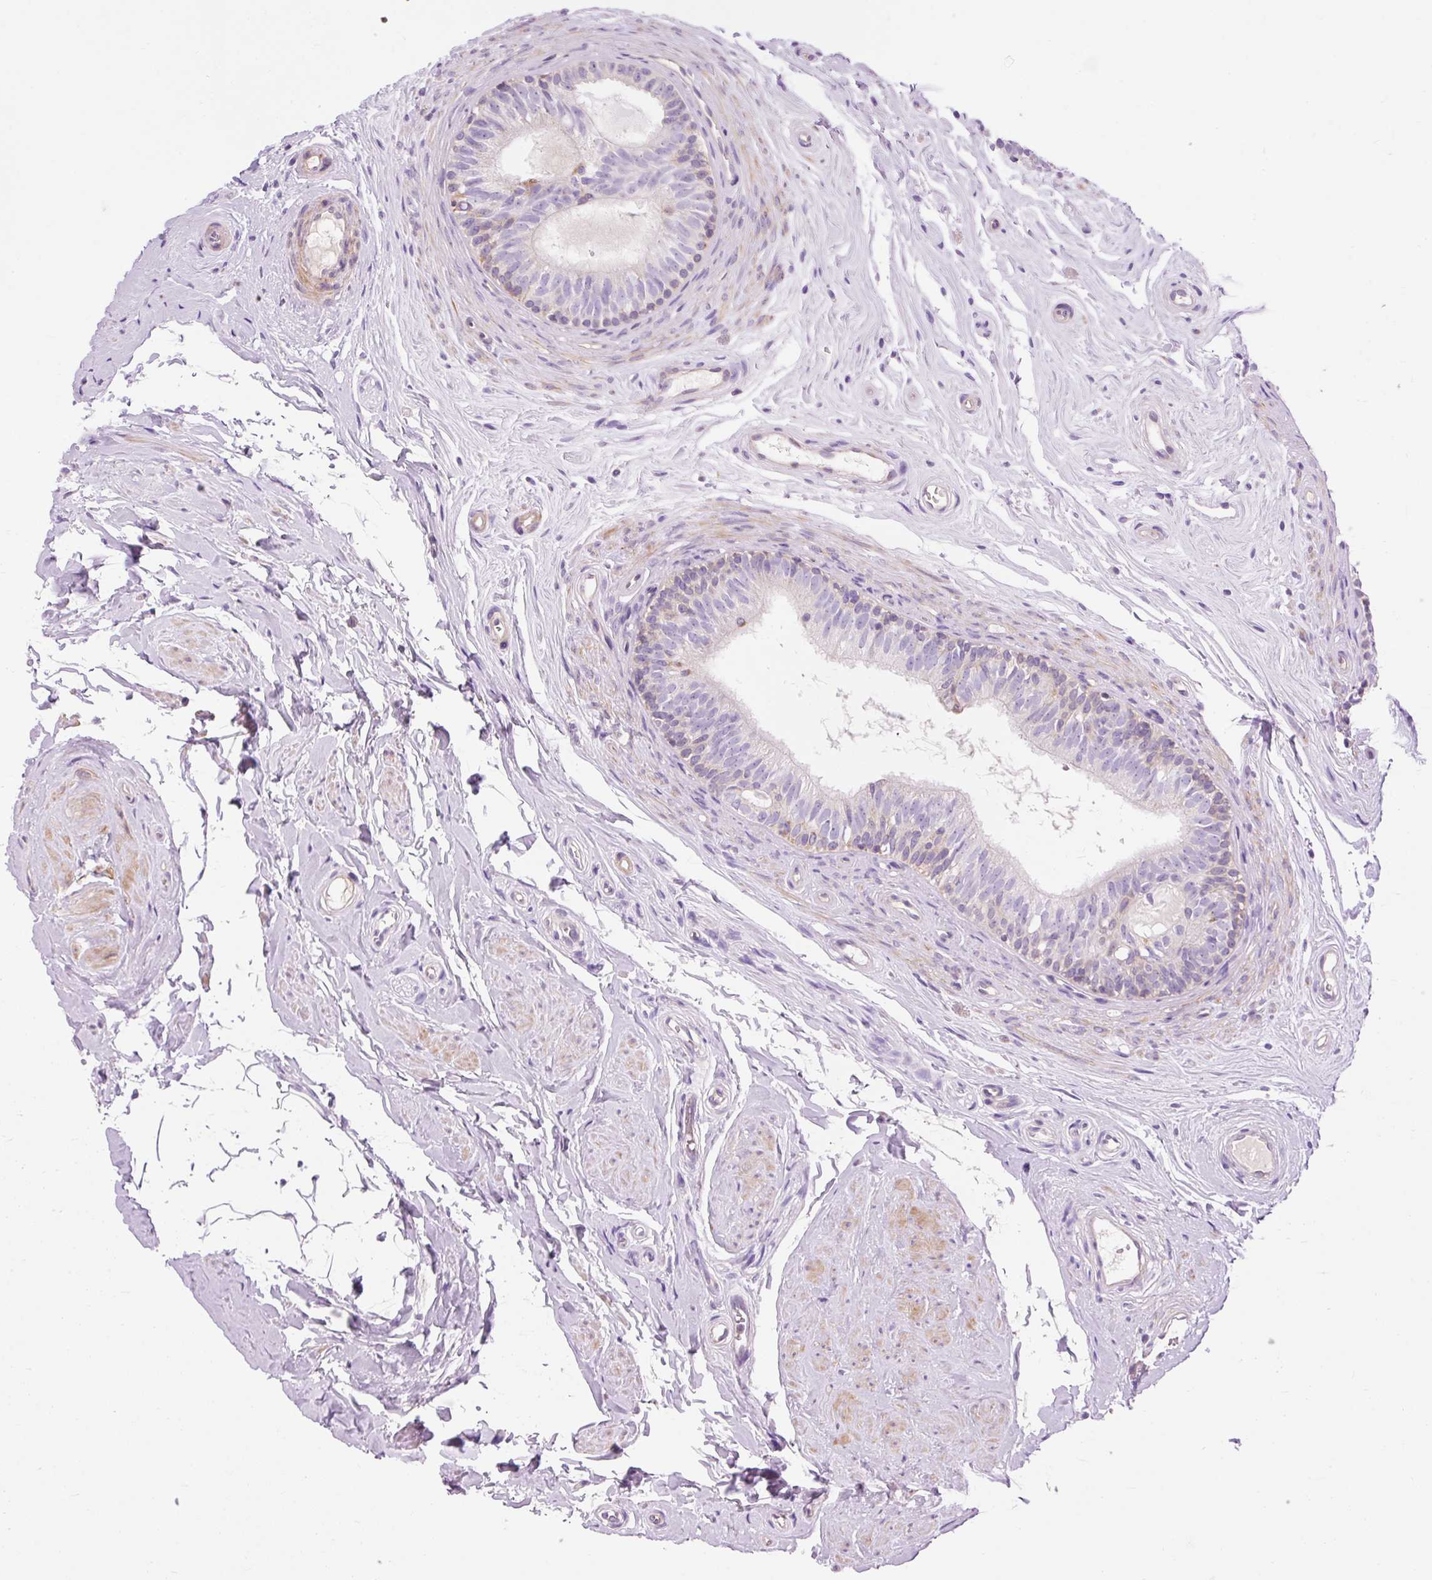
{"staining": {"intensity": "negative", "quantity": "none", "location": "none"}, "tissue": "epididymis", "cell_type": "Glandular cells", "image_type": "normal", "snomed": [{"axis": "morphology", "description": "Normal tissue, NOS"}, {"axis": "topography", "description": "Epididymis"}], "caption": "A photomicrograph of human epididymis is negative for staining in glandular cells. The staining was performed using DAB (3,3'-diaminobenzidine) to visualize the protein expression in brown, while the nuclei were stained in blue with hematoxylin (Magnification: 20x).", "gene": "IMMT", "patient": {"sex": "male", "age": 45}}